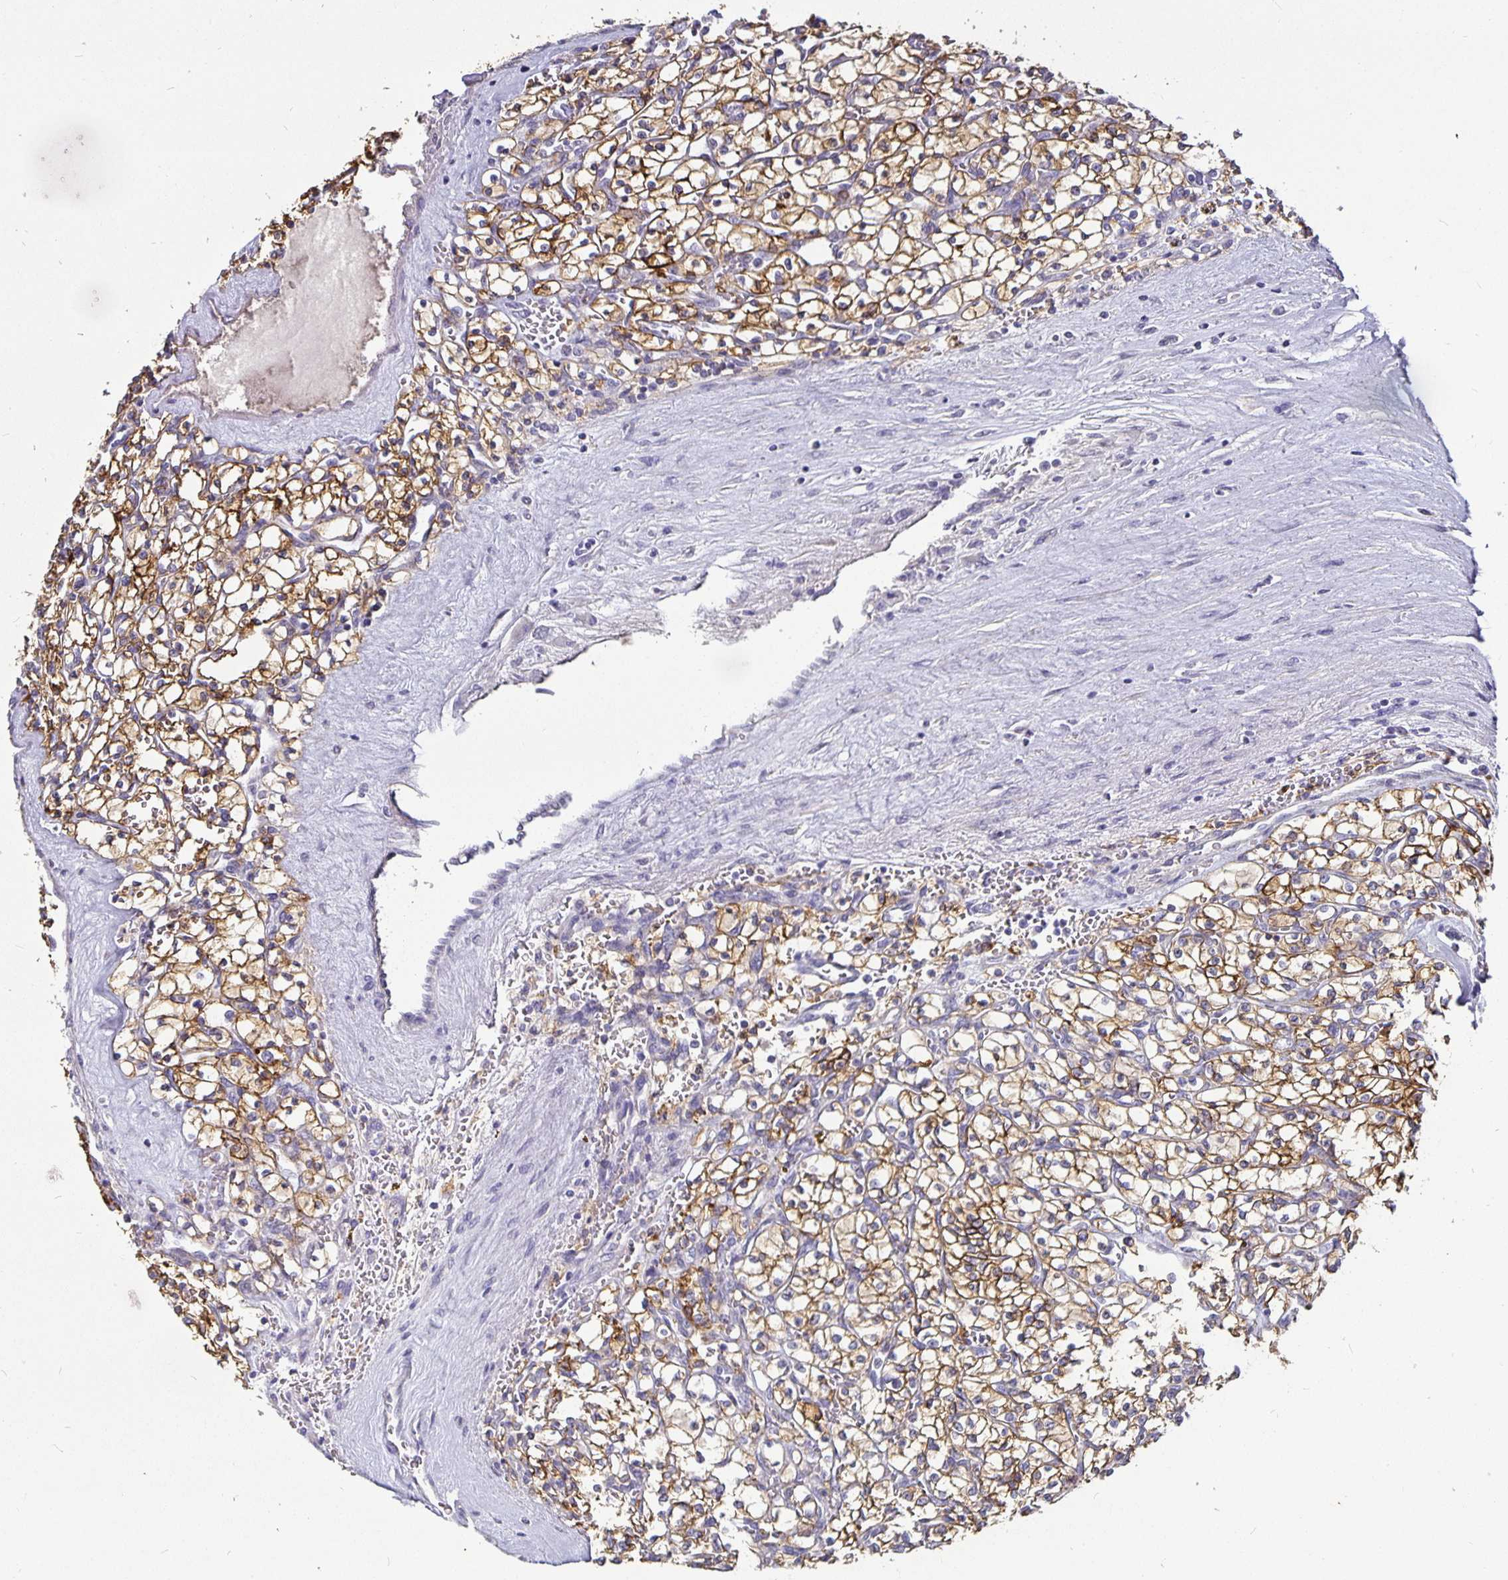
{"staining": {"intensity": "moderate", "quantity": "25%-75%", "location": "cytoplasmic/membranous"}, "tissue": "renal cancer", "cell_type": "Tumor cells", "image_type": "cancer", "snomed": [{"axis": "morphology", "description": "Adenocarcinoma, NOS"}, {"axis": "topography", "description": "Kidney"}], "caption": "High-power microscopy captured an immunohistochemistry photomicrograph of renal adenocarcinoma, revealing moderate cytoplasmic/membranous staining in about 25%-75% of tumor cells.", "gene": "CA12", "patient": {"sex": "female", "age": 64}}